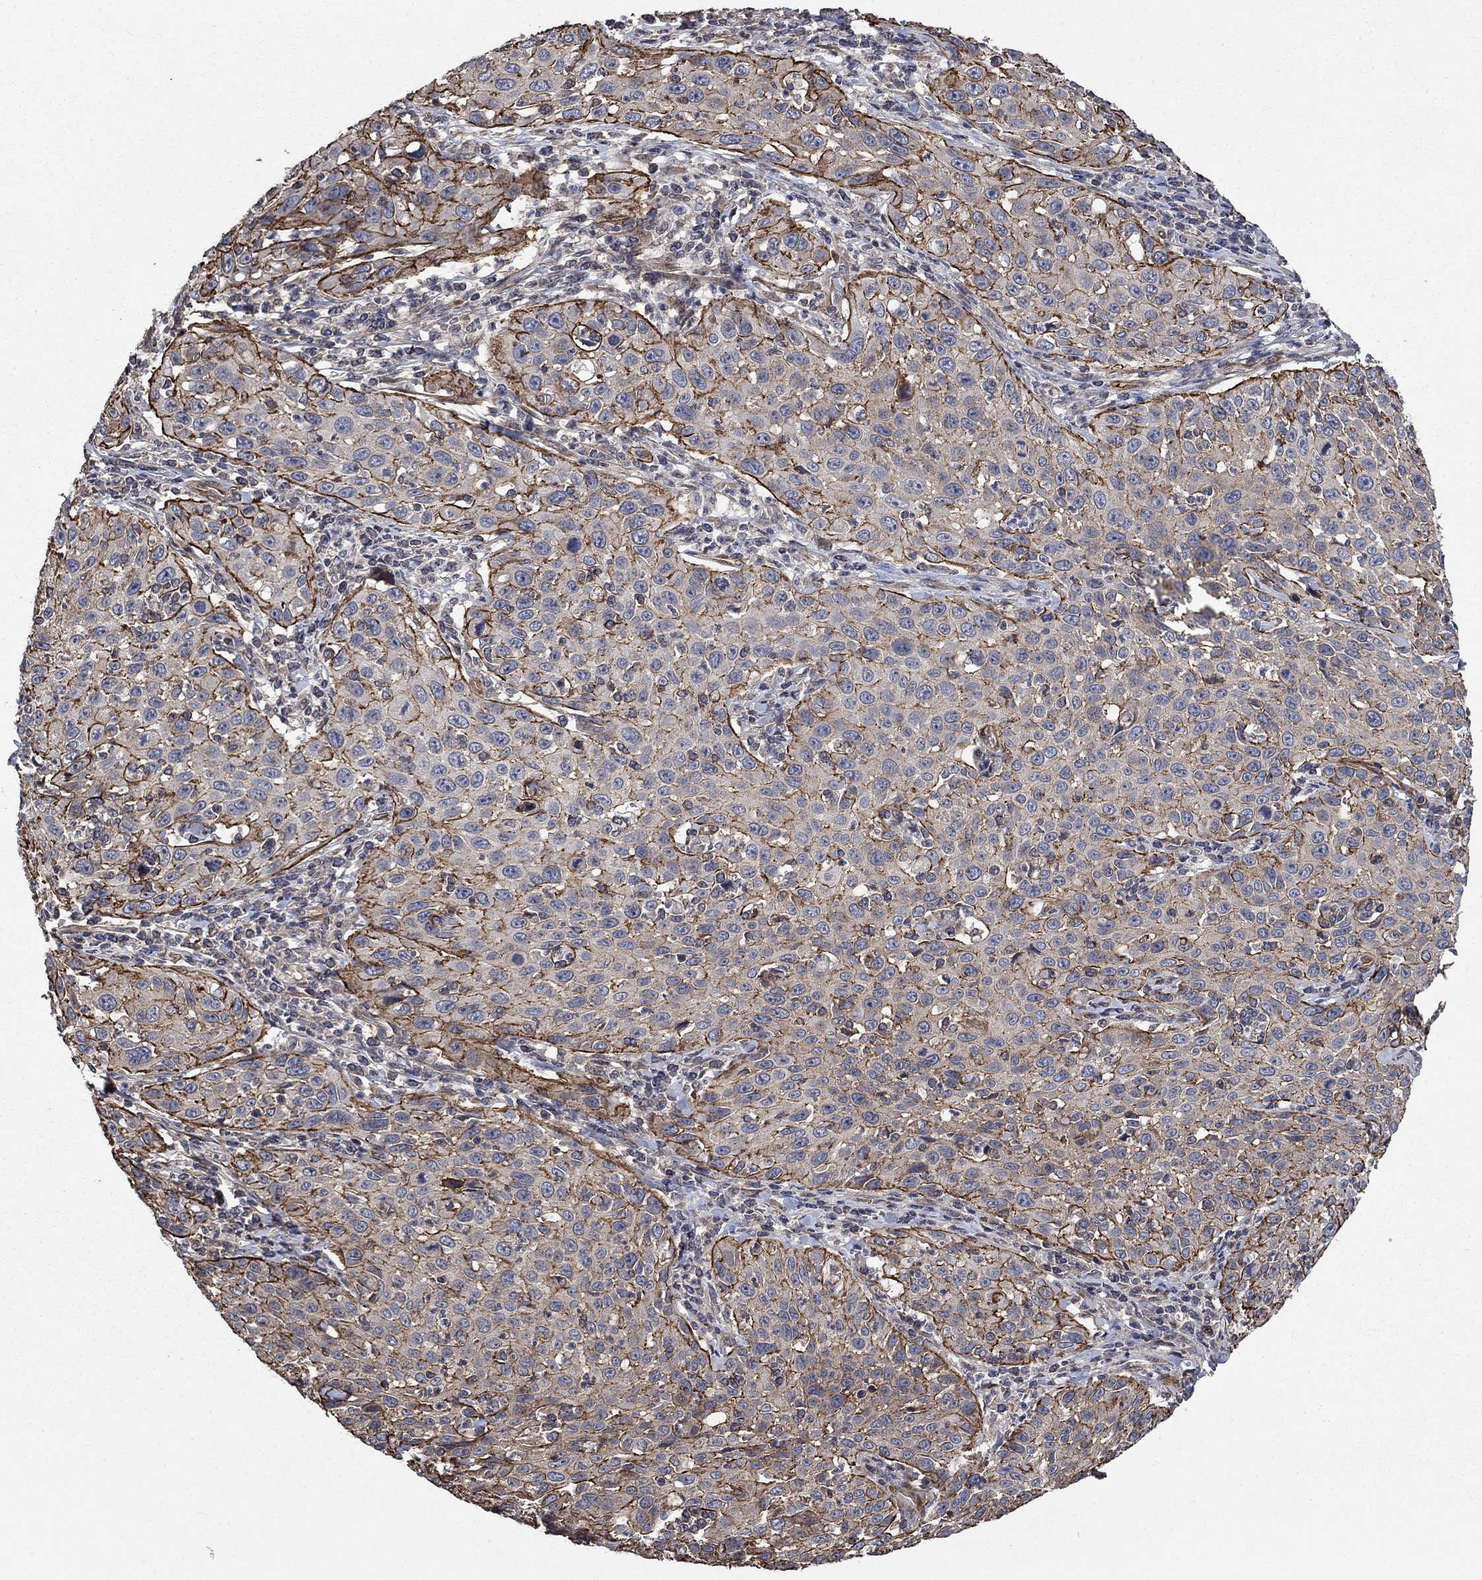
{"staining": {"intensity": "strong", "quantity": "25%-75%", "location": "cytoplasmic/membranous"}, "tissue": "cervical cancer", "cell_type": "Tumor cells", "image_type": "cancer", "snomed": [{"axis": "morphology", "description": "Squamous cell carcinoma, NOS"}, {"axis": "topography", "description": "Cervix"}], "caption": "Cervical cancer (squamous cell carcinoma) stained for a protein demonstrates strong cytoplasmic/membranous positivity in tumor cells.", "gene": "PDE3A", "patient": {"sex": "female", "age": 26}}